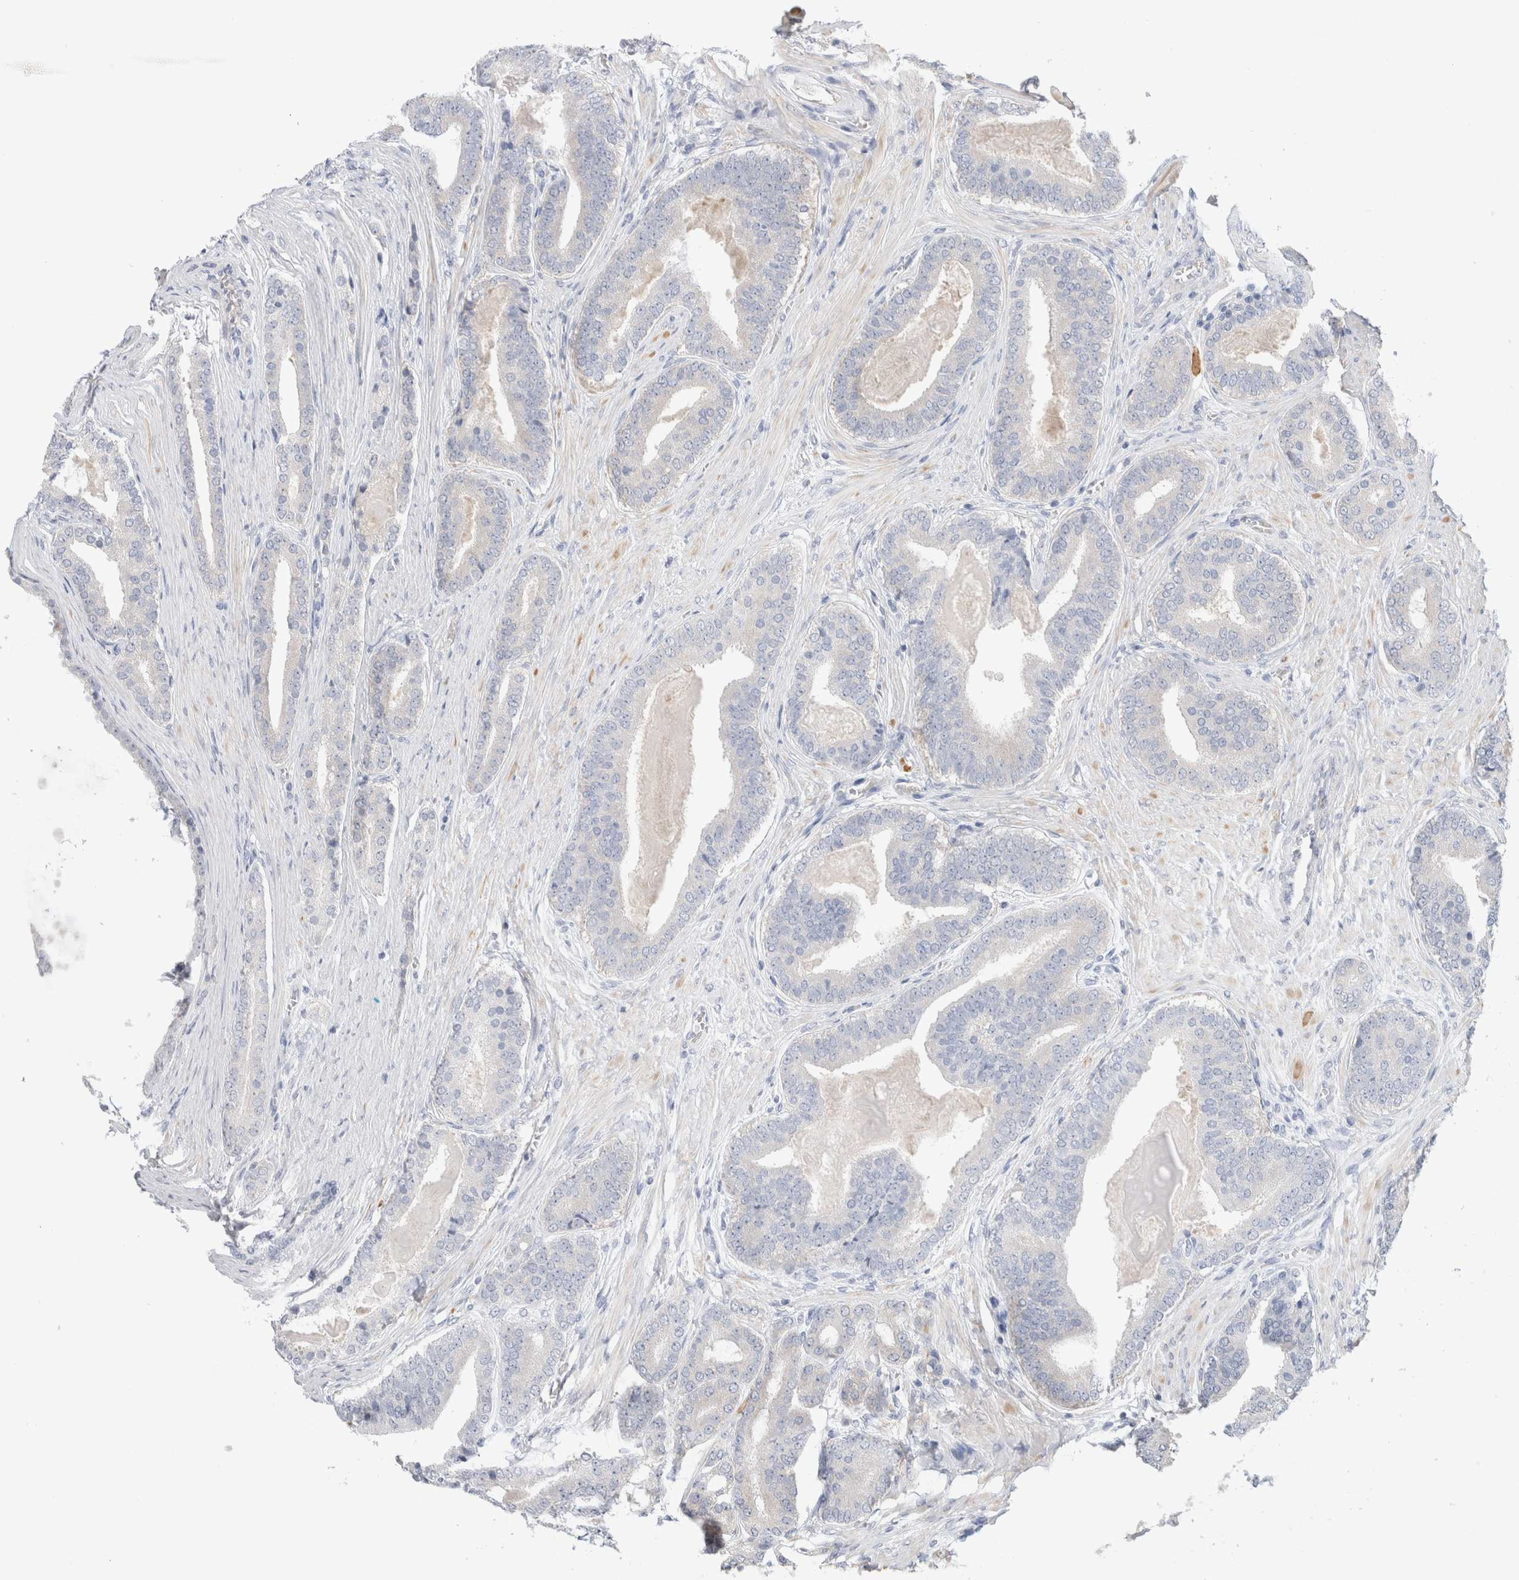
{"staining": {"intensity": "negative", "quantity": "none", "location": "none"}, "tissue": "prostate cancer", "cell_type": "Tumor cells", "image_type": "cancer", "snomed": [{"axis": "morphology", "description": "Adenocarcinoma, High grade"}, {"axis": "topography", "description": "Prostate"}], "caption": "This is a photomicrograph of immunohistochemistry staining of prostate cancer, which shows no positivity in tumor cells.", "gene": "NDOR1", "patient": {"sex": "male", "age": 60}}